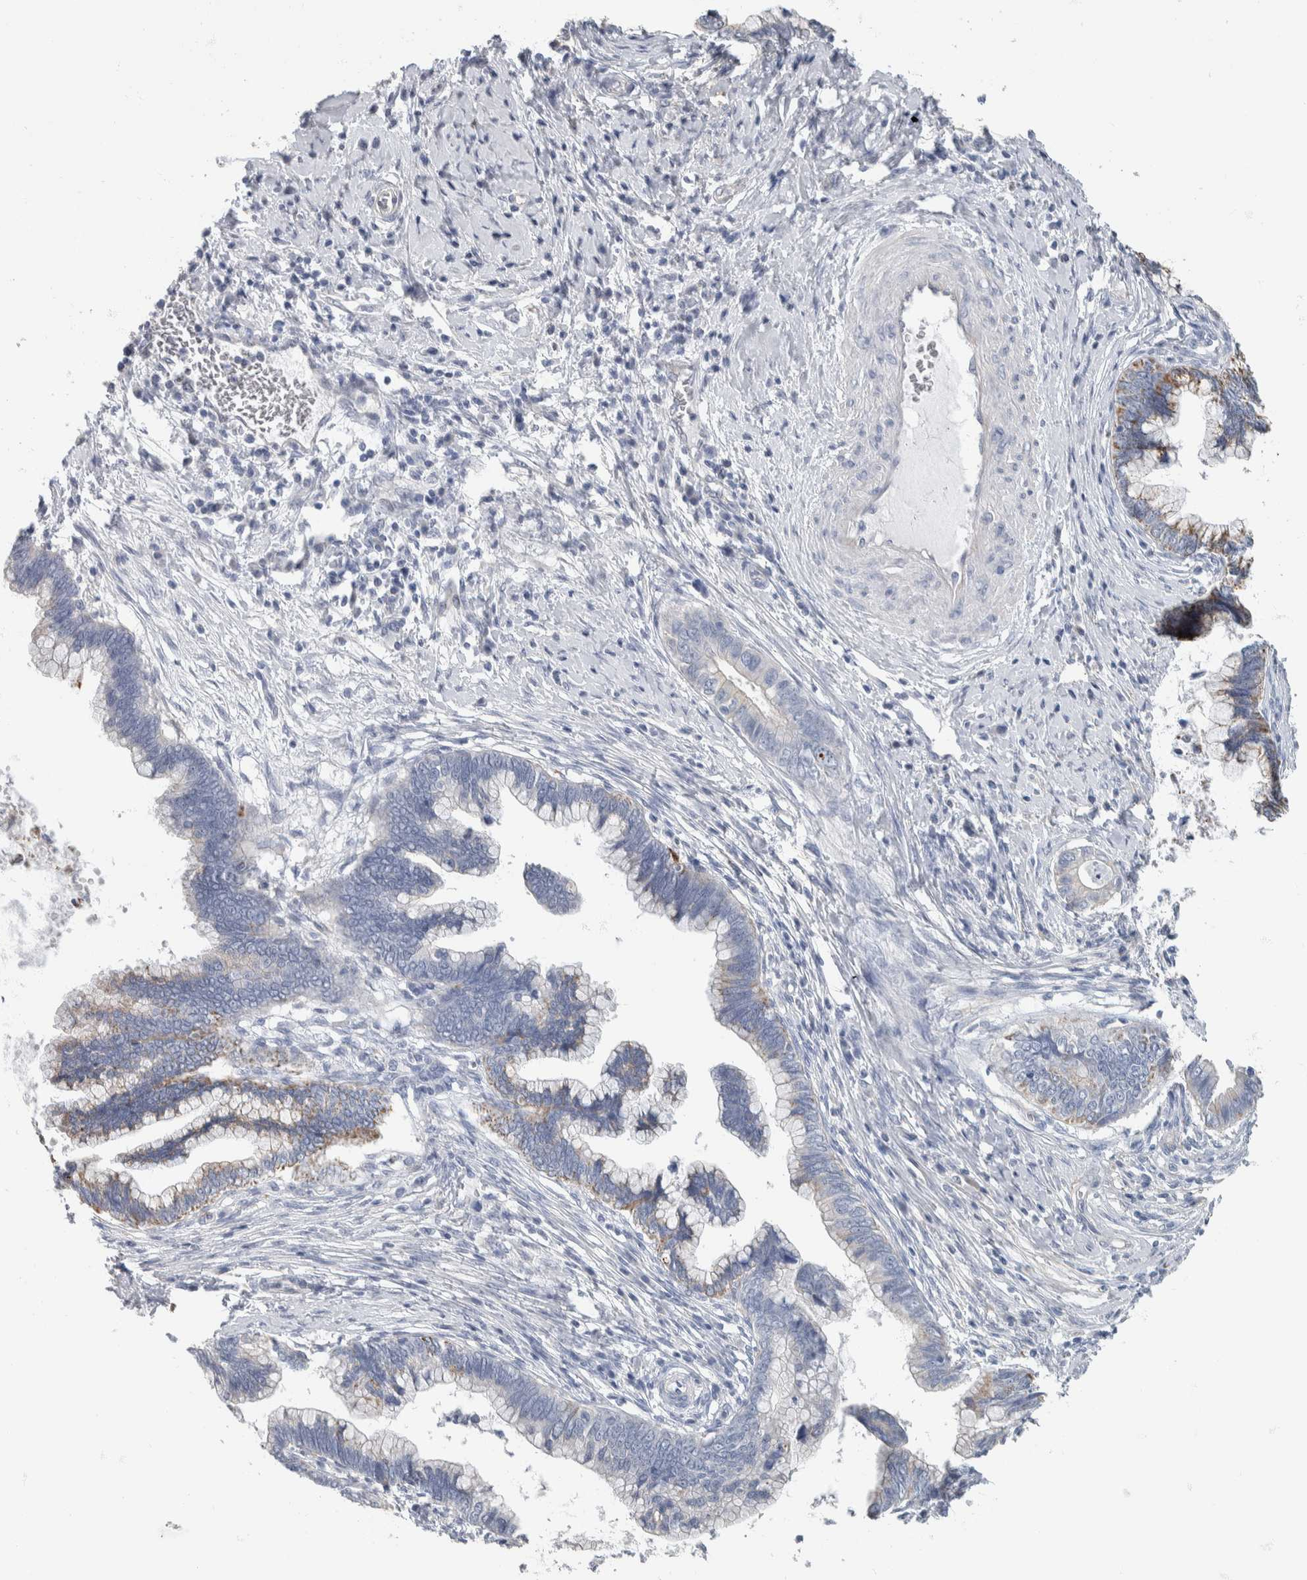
{"staining": {"intensity": "moderate", "quantity": "<25%", "location": "cytoplasmic/membranous"}, "tissue": "cervical cancer", "cell_type": "Tumor cells", "image_type": "cancer", "snomed": [{"axis": "morphology", "description": "Adenocarcinoma, NOS"}, {"axis": "topography", "description": "Cervix"}], "caption": "A low amount of moderate cytoplasmic/membranous expression is identified in about <25% of tumor cells in cervical adenocarcinoma tissue.", "gene": "NEFM", "patient": {"sex": "female", "age": 44}}